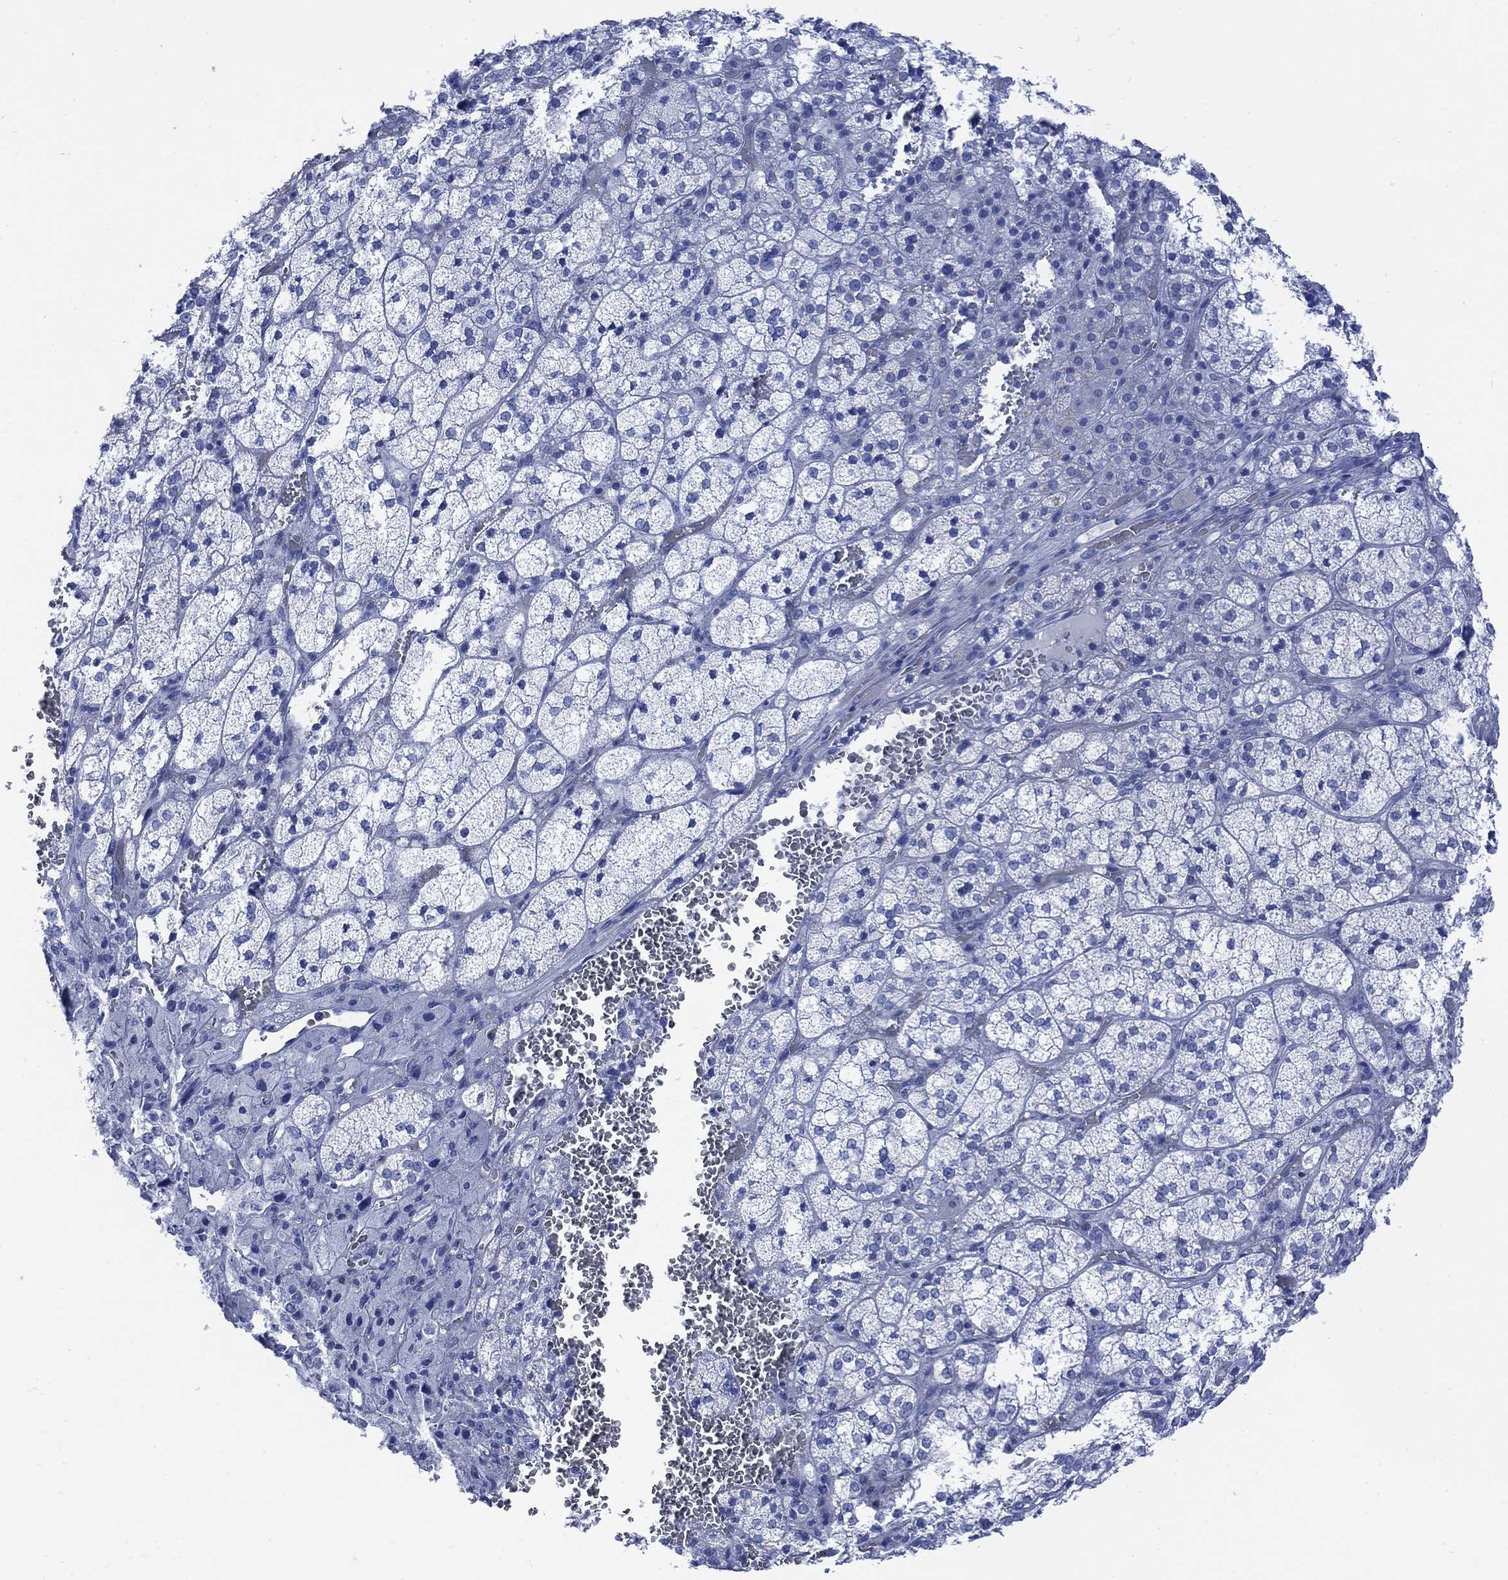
{"staining": {"intensity": "negative", "quantity": "none", "location": "none"}, "tissue": "adrenal gland", "cell_type": "Glandular cells", "image_type": "normal", "snomed": [{"axis": "morphology", "description": "Normal tissue, NOS"}, {"axis": "topography", "description": "Adrenal gland"}], "caption": "Human adrenal gland stained for a protein using immunohistochemistry (IHC) reveals no positivity in glandular cells.", "gene": "GNG13", "patient": {"sex": "female", "age": 60}}